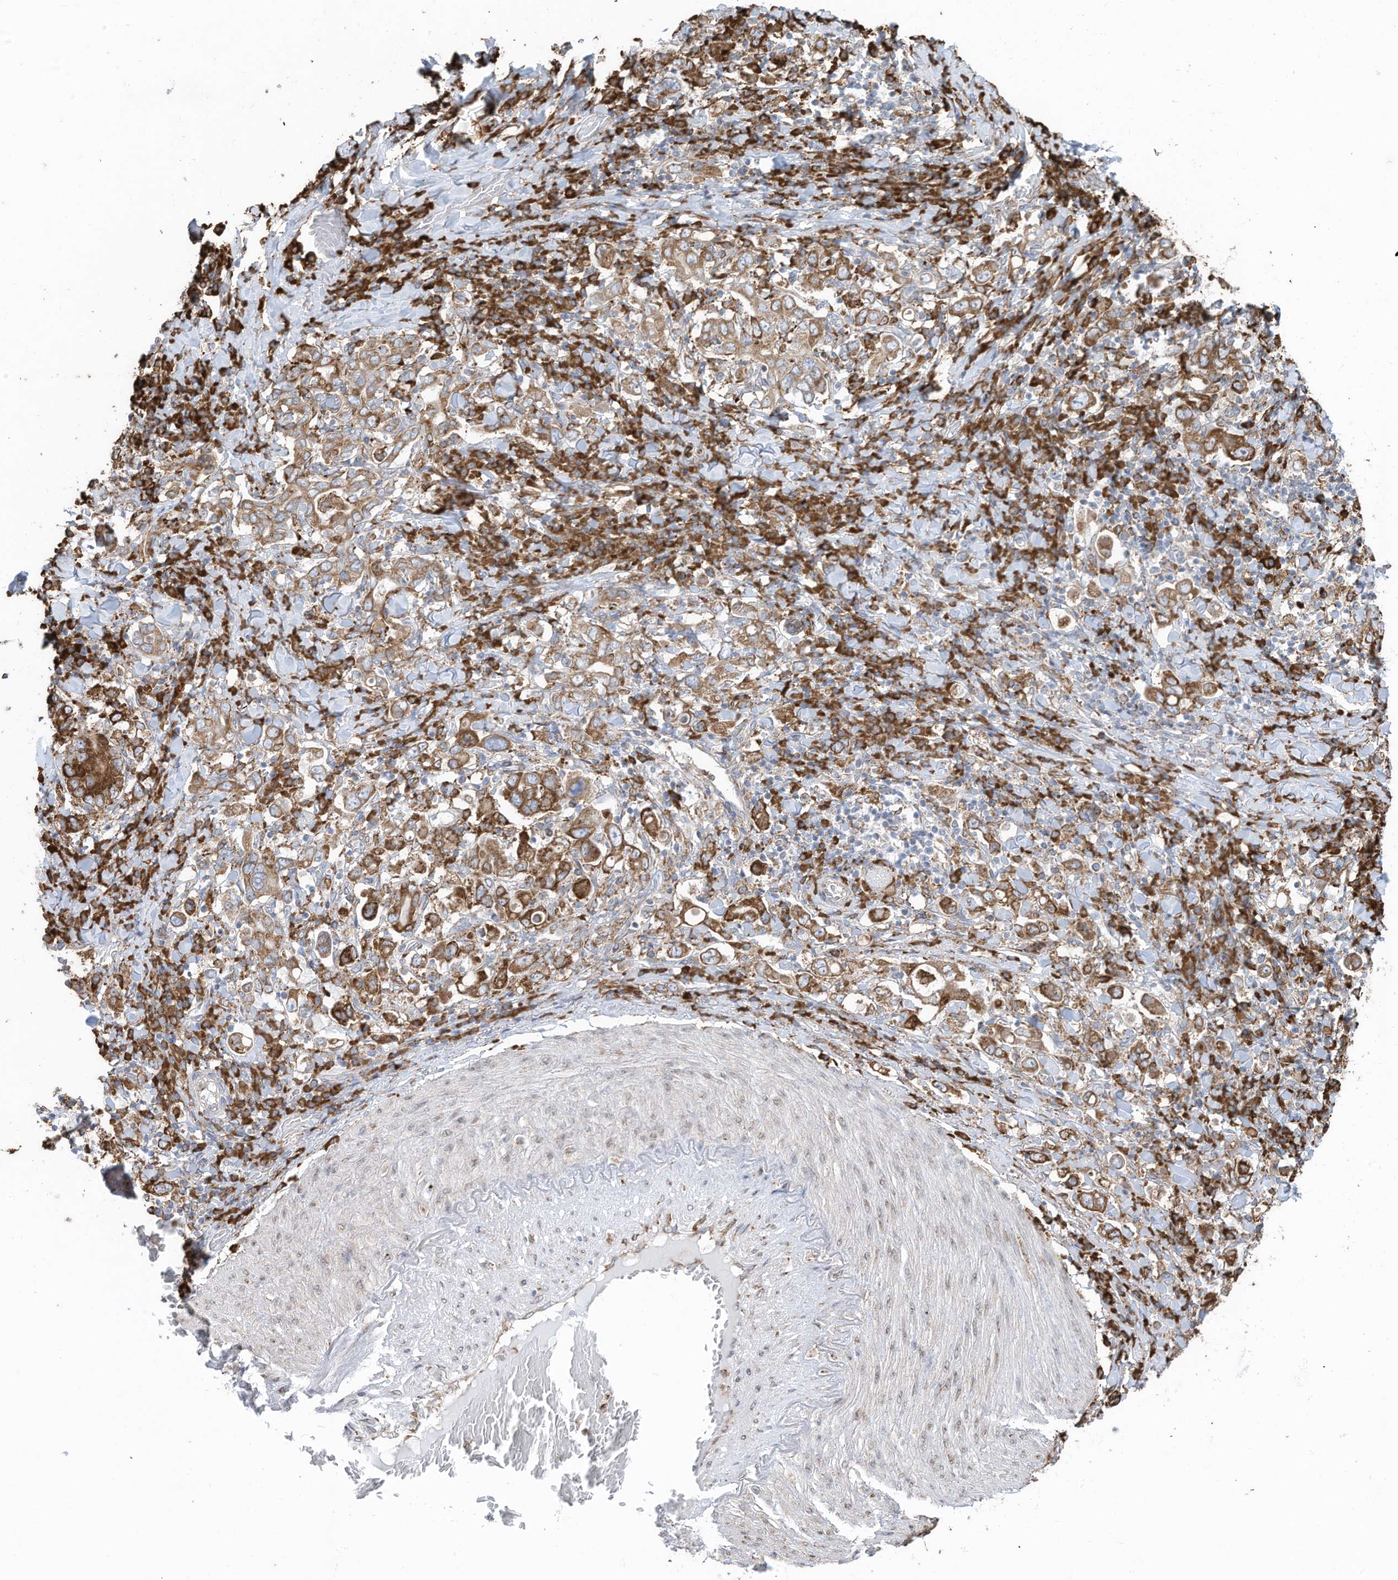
{"staining": {"intensity": "moderate", "quantity": ">75%", "location": "cytoplasmic/membranous"}, "tissue": "stomach cancer", "cell_type": "Tumor cells", "image_type": "cancer", "snomed": [{"axis": "morphology", "description": "Adenocarcinoma, NOS"}, {"axis": "topography", "description": "Stomach, upper"}], "caption": "Adenocarcinoma (stomach) tissue reveals moderate cytoplasmic/membranous expression in about >75% of tumor cells, visualized by immunohistochemistry. Immunohistochemistry stains the protein in brown and the nuclei are stained blue.", "gene": "ZNF354C", "patient": {"sex": "male", "age": 62}}